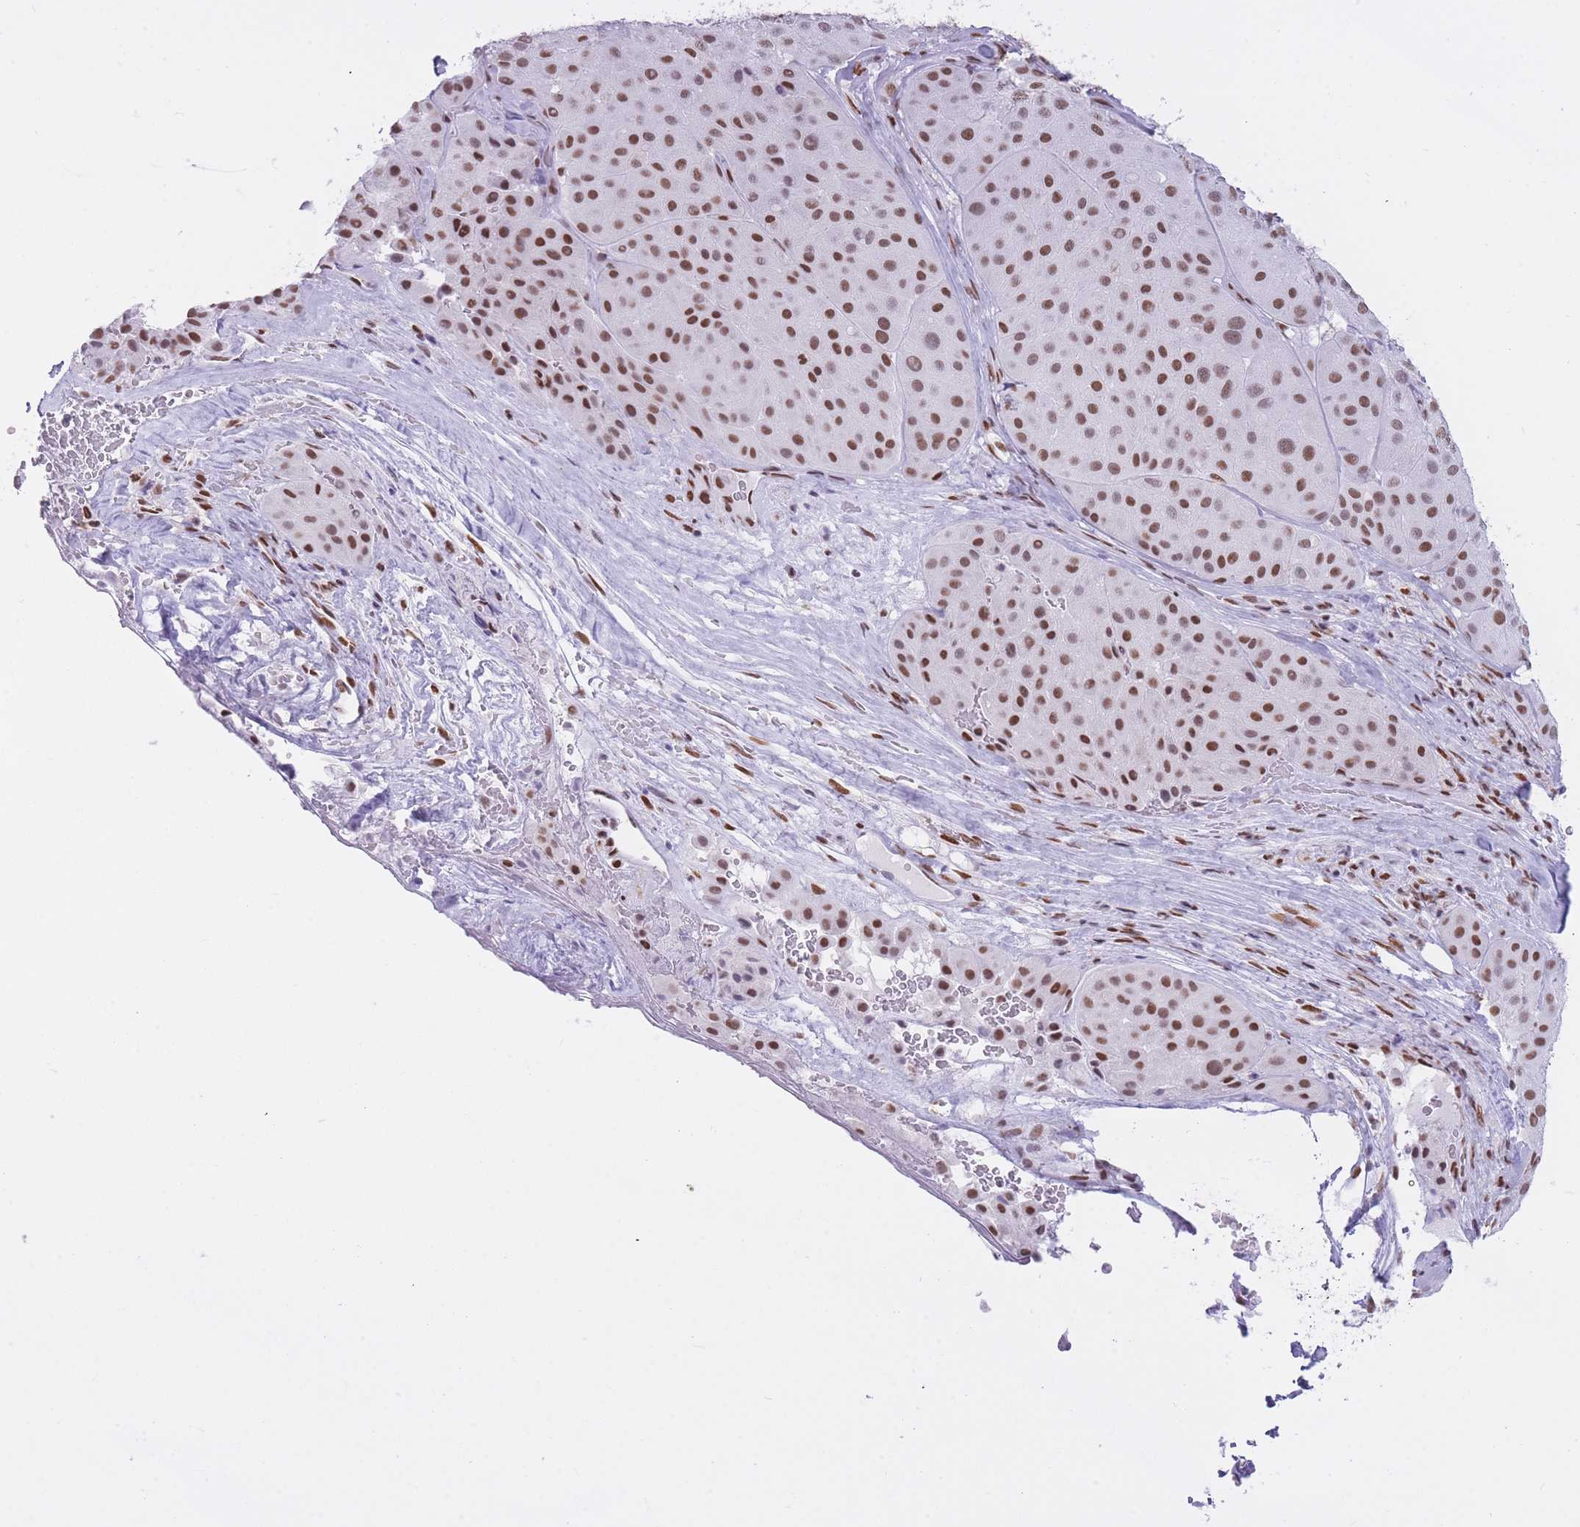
{"staining": {"intensity": "moderate", "quantity": ">75%", "location": "nuclear"}, "tissue": "melanoma", "cell_type": "Tumor cells", "image_type": "cancer", "snomed": [{"axis": "morphology", "description": "Malignant melanoma, Metastatic site"}, {"axis": "topography", "description": "Smooth muscle"}], "caption": "Brown immunohistochemical staining in melanoma reveals moderate nuclear expression in about >75% of tumor cells.", "gene": "HNRNPUL1", "patient": {"sex": "male", "age": 41}}